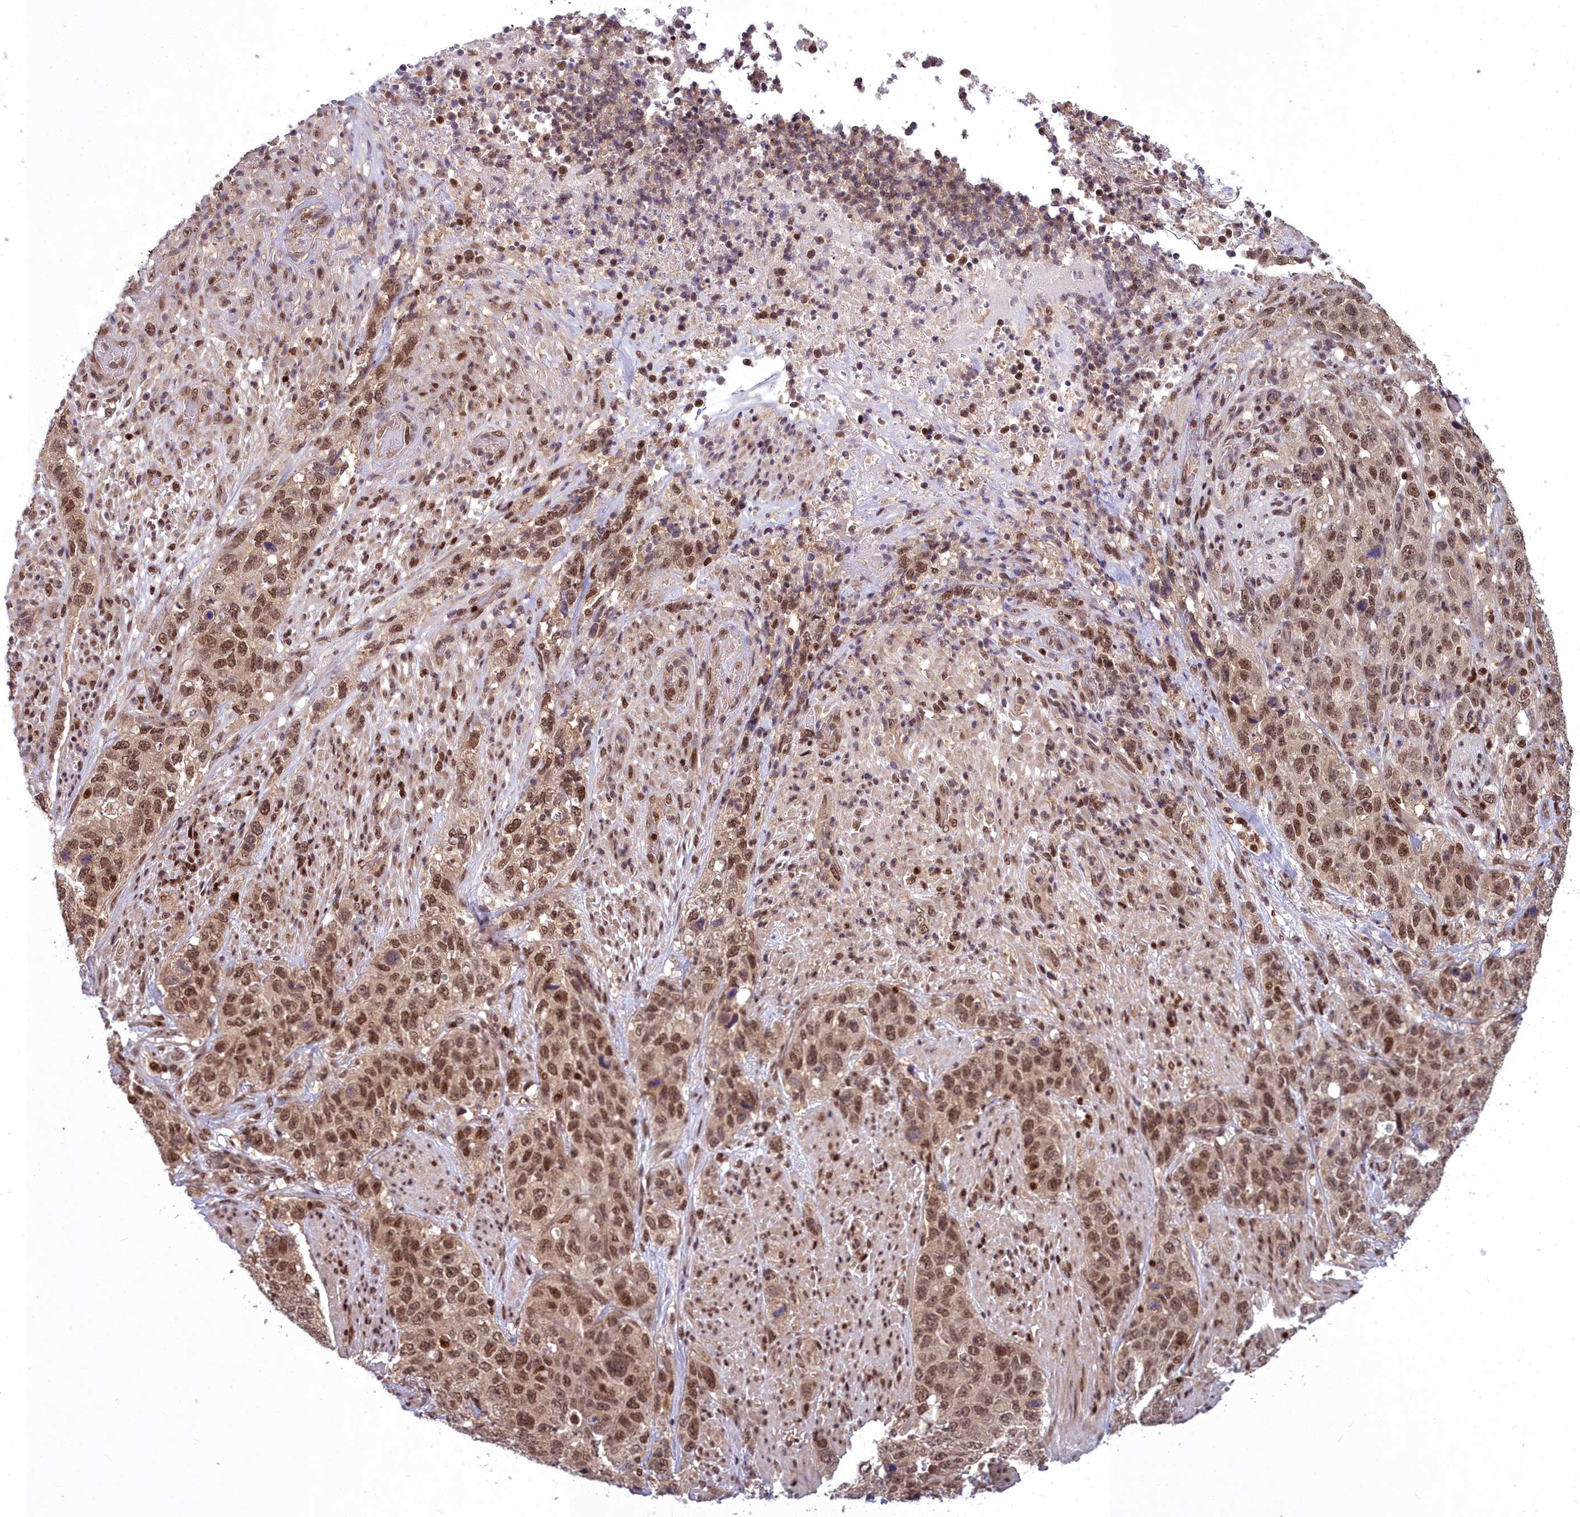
{"staining": {"intensity": "moderate", "quantity": ">75%", "location": "nuclear"}, "tissue": "stomach cancer", "cell_type": "Tumor cells", "image_type": "cancer", "snomed": [{"axis": "morphology", "description": "Adenocarcinoma, NOS"}, {"axis": "topography", "description": "Stomach"}], "caption": "This micrograph displays immunohistochemistry (IHC) staining of stomach adenocarcinoma, with medium moderate nuclear staining in about >75% of tumor cells.", "gene": "GMEB1", "patient": {"sex": "male", "age": 48}}